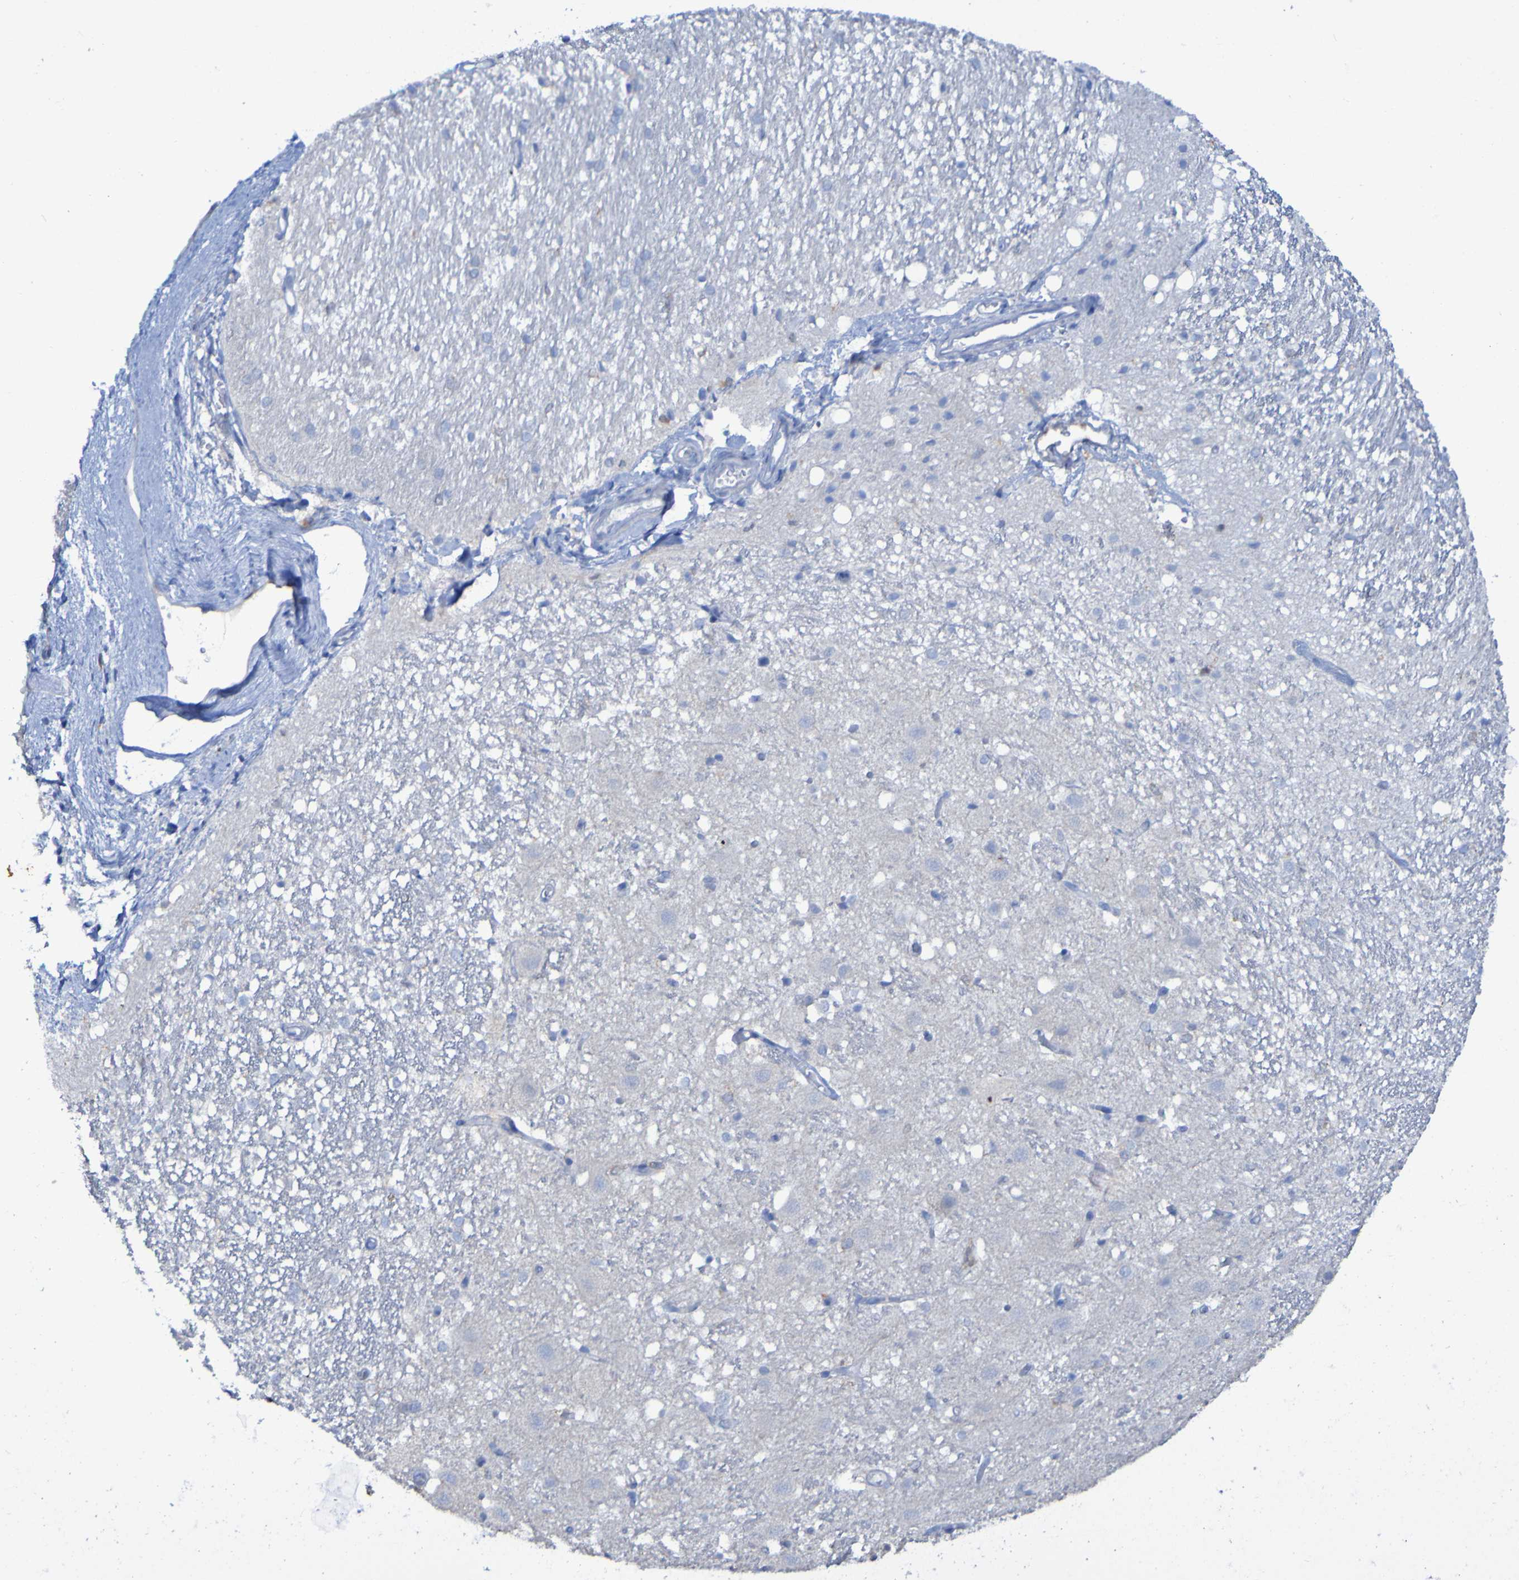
{"staining": {"intensity": "negative", "quantity": "none", "location": "none"}, "tissue": "hippocampus", "cell_type": "Glial cells", "image_type": "normal", "snomed": [{"axis": "morphology", "description": "Normal tissue, NOS"}, {"axis": "topography", "description": "Hippocampus"}], "caption": "IHC of benign human hippocampus shows no positivity in glial cells.", "gene": "MPPE1", "patient": {"sex": "female", "age": 19}}